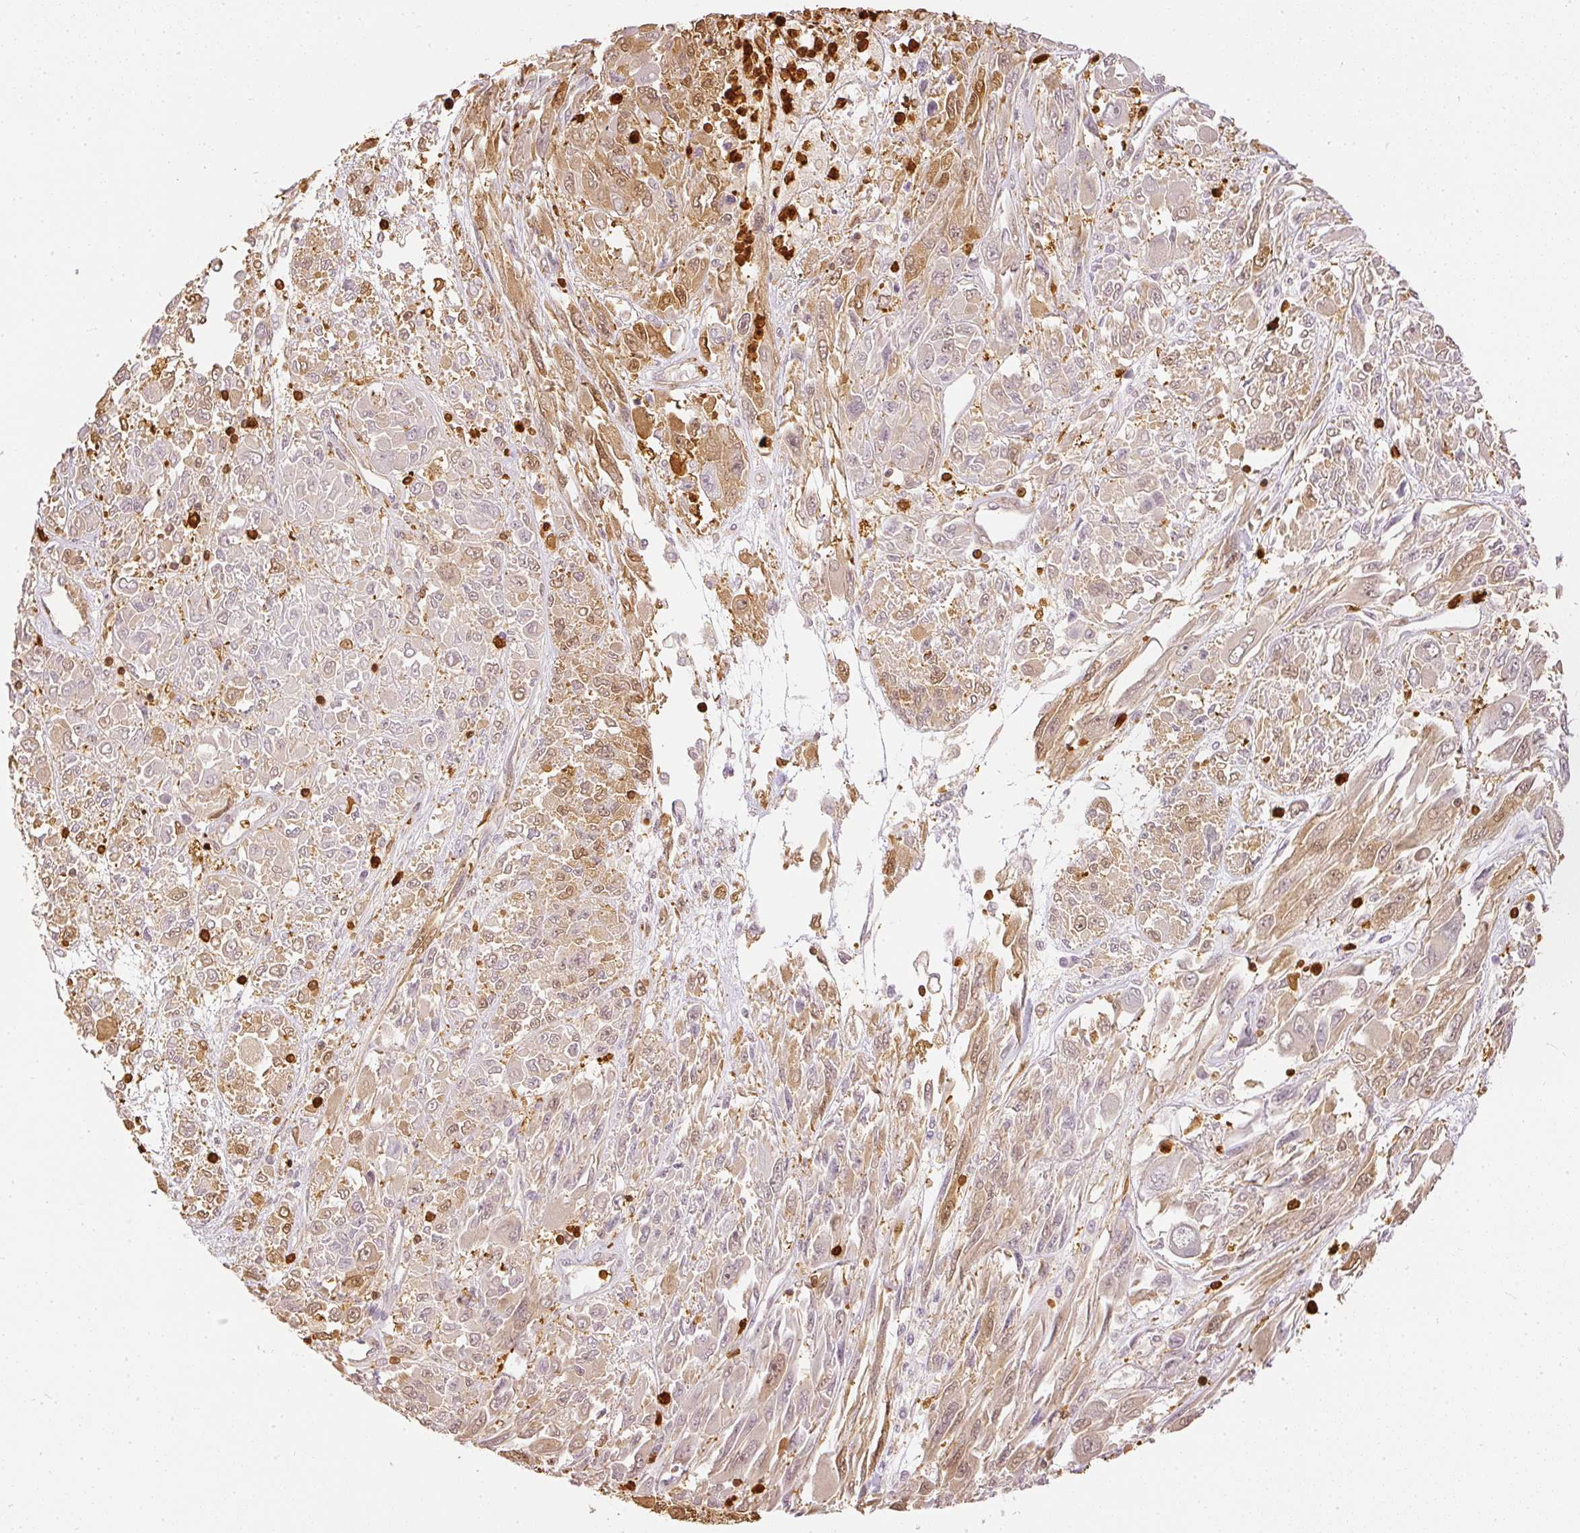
{"staining": {"intensity": "moderate", "quantity": "<25%", "location": "cytoplasmic/membranous,nuclear"}, "tissue": "melanoma", "cell_type": "Tumor cells", "image_type": "cancer", "snomed": [{"axis": "morphology", "description": "Malignant melanoma, NOS"}, {"axis": "topography", "description": "Skin"}], "caption": "Moderate cytoplasmic/membranous and nuclear expression is seen in approximately <25% of tumor cells in melanoma.", "gene": "PFN1", "patient": {"sex": "female", "age": 91}}